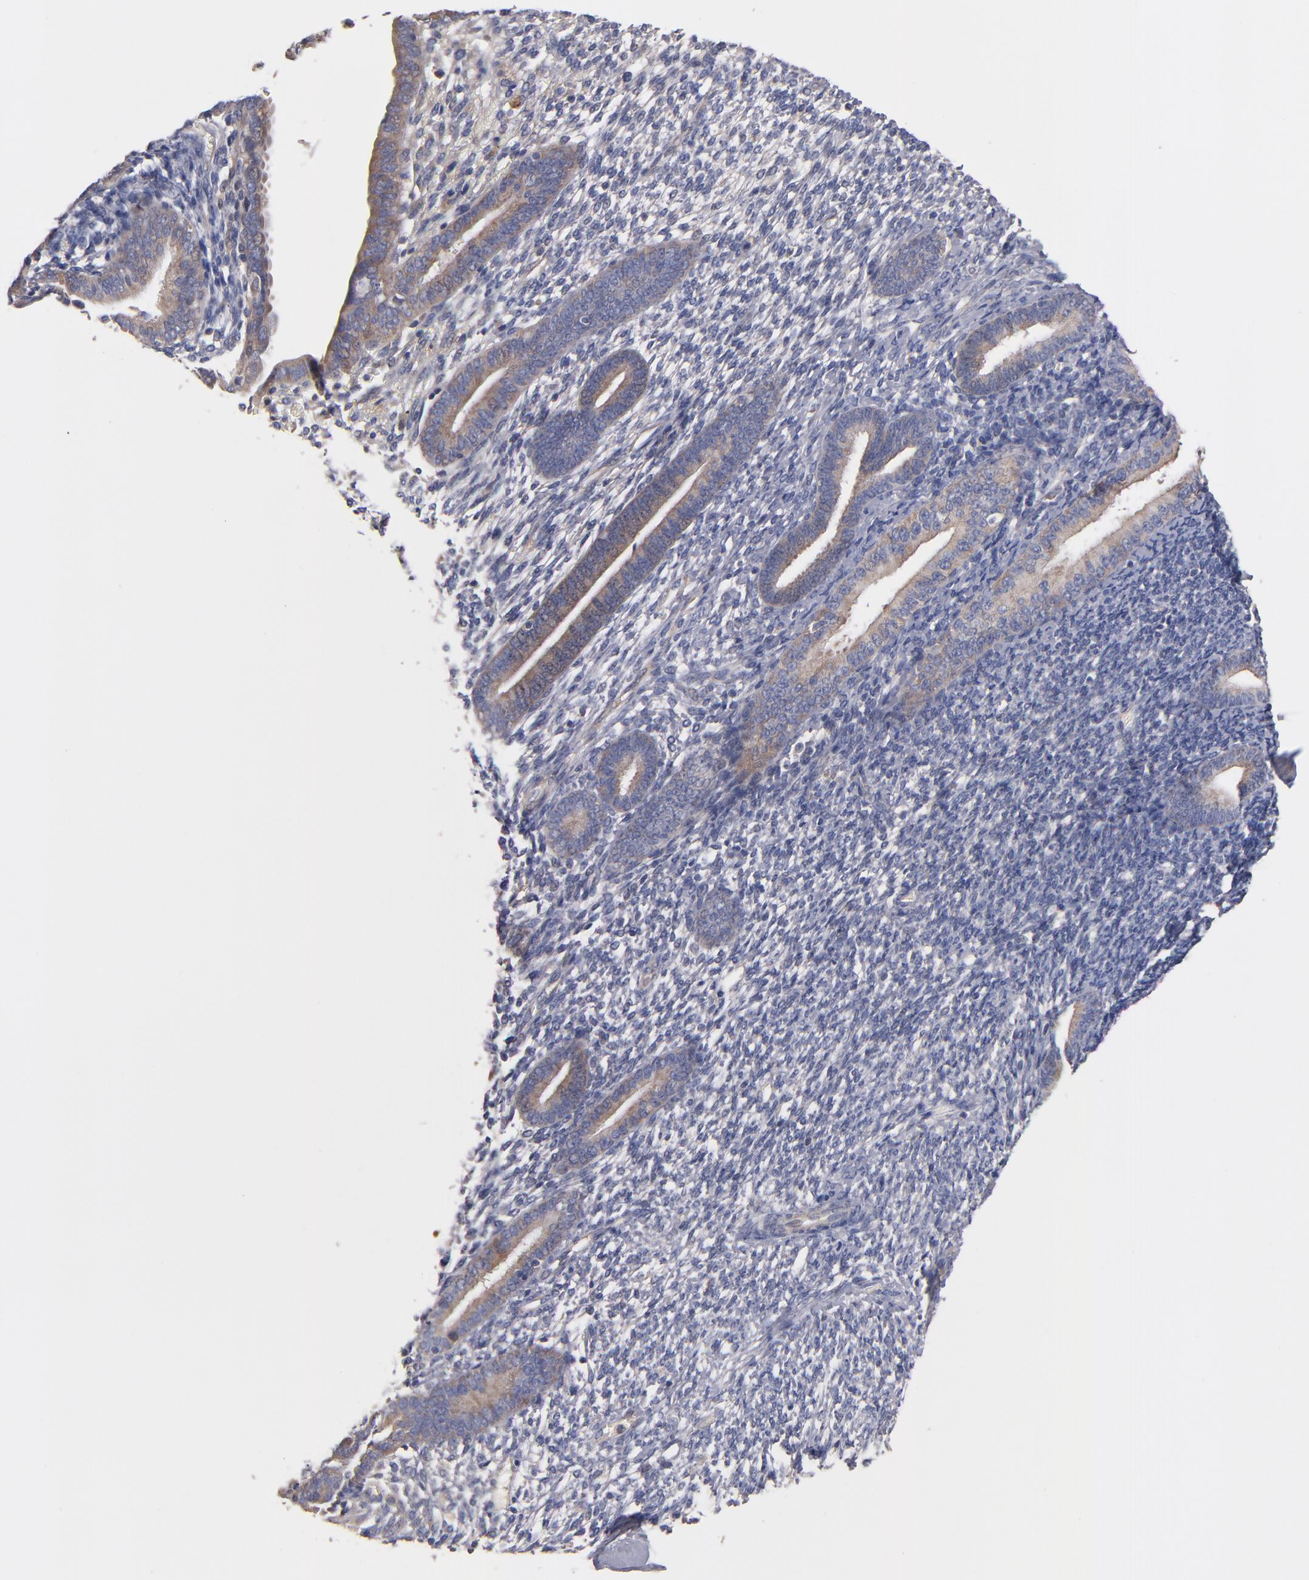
{"staining": {"intensity": "negative", "quantity": "none", "location": "none"}, "tissue": "endometrium", "cell_type": "Cells in endometrial stroma", "image_type": "normal", "snomed": [{"axis": "morphology", "description": "Normal tissue, NOS"}, {"axis": "topography", "description": "Smooth muscle"}, {"axis": "topography", "description": "Endometrium"}], "caption": "This is an immunohistochemistry micrograph of benign endometrium. There is no expression in cells in endometrial stroma.", "gene": "DACT1", "patient": {"sex": "female", "age": 57}}